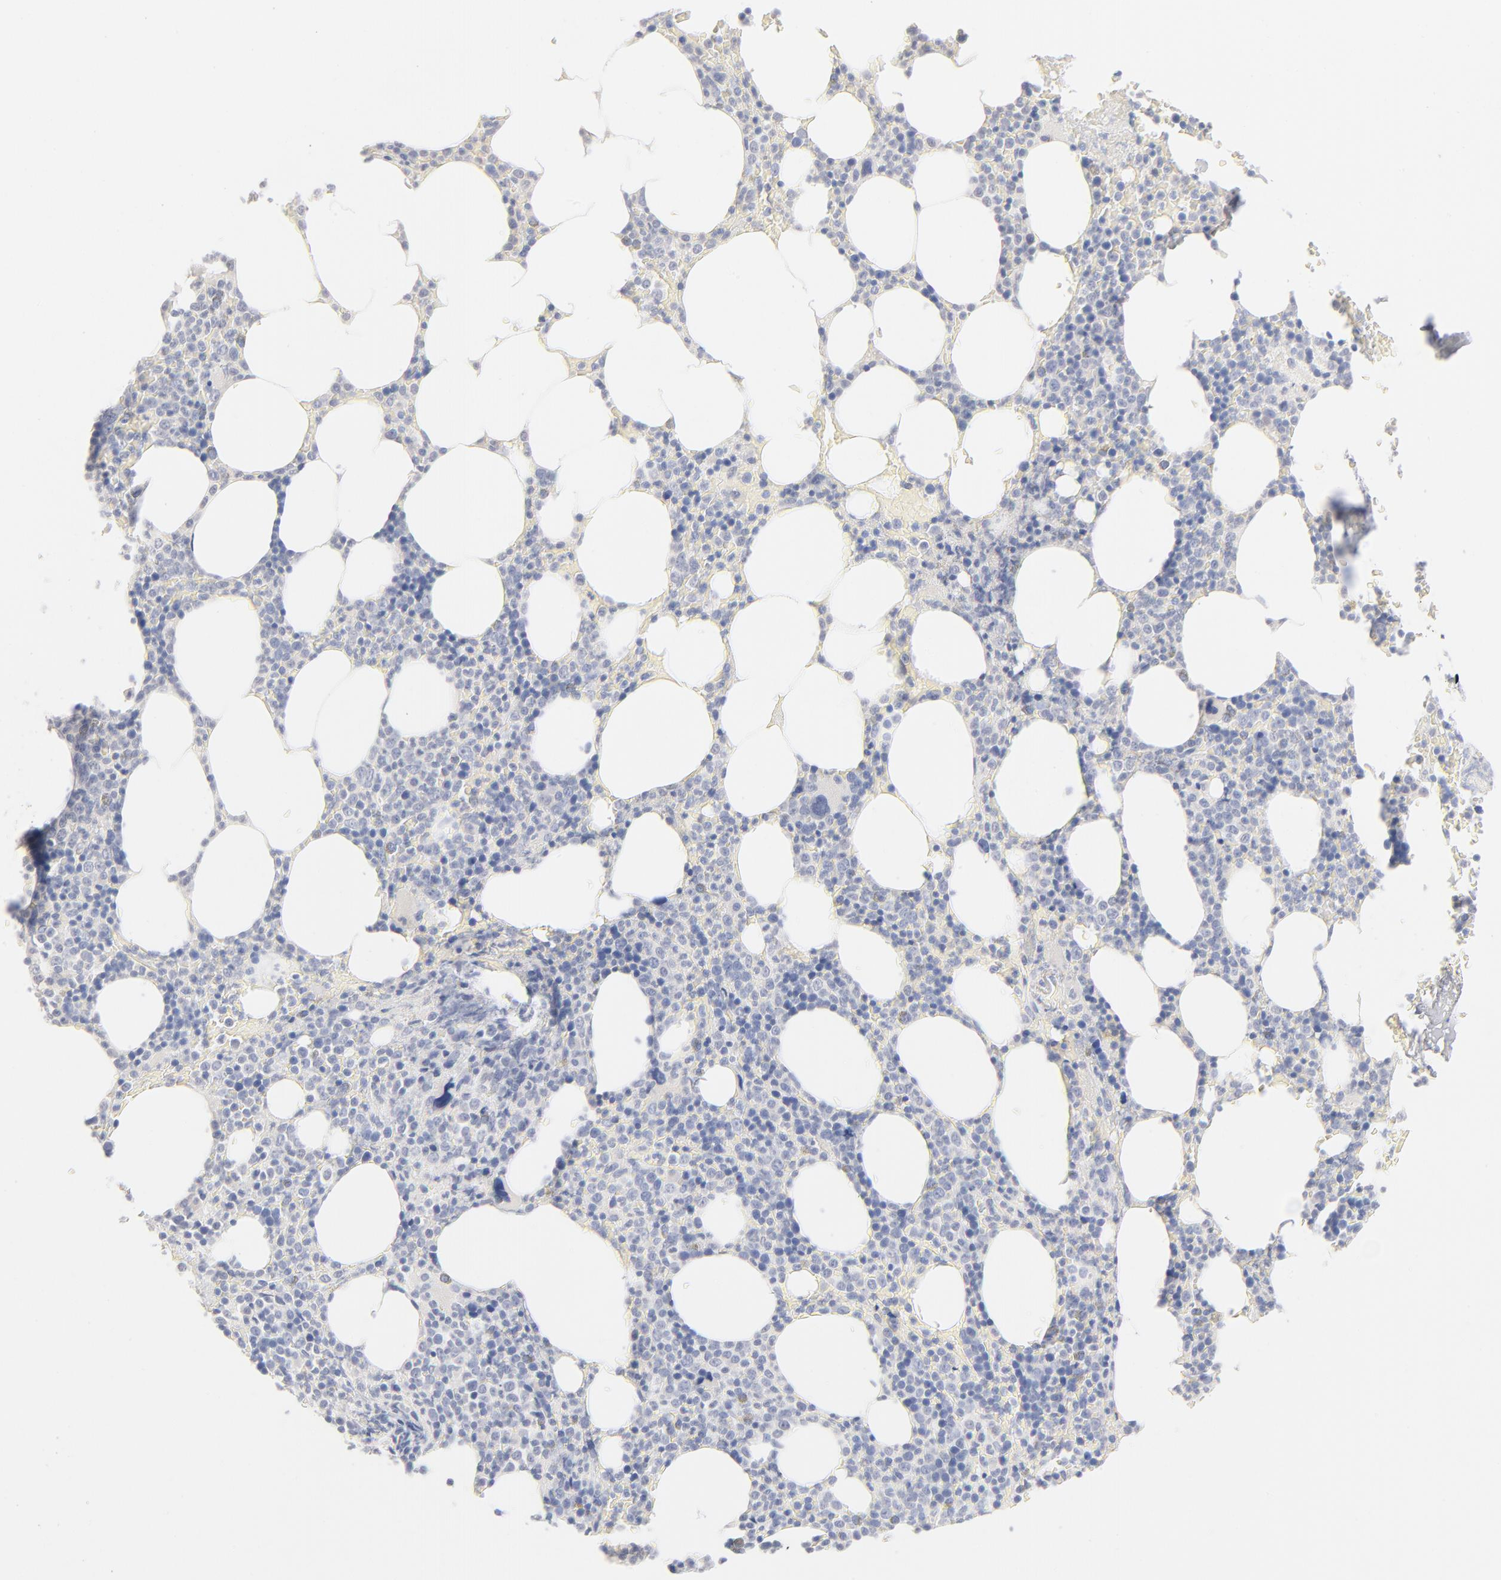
{"staining": {"intensity": "negative", "quantity": "none", "location": "none"}, "tissue": "bone marrow", "cell_type": "Hematopoietic cells", "image_type": "normal", "snomed": [{"axis": "morphology", "description": "Normal tissue, NOS"}, {"axis": "topography", "description": "Bone marrow"}], "caption": "Histopathology image shows no significant protein staining in hematopoietic cells of benign bone marrow.", "gene": "ONECUT1", "patient": {"sex": "female", "age": 66}}